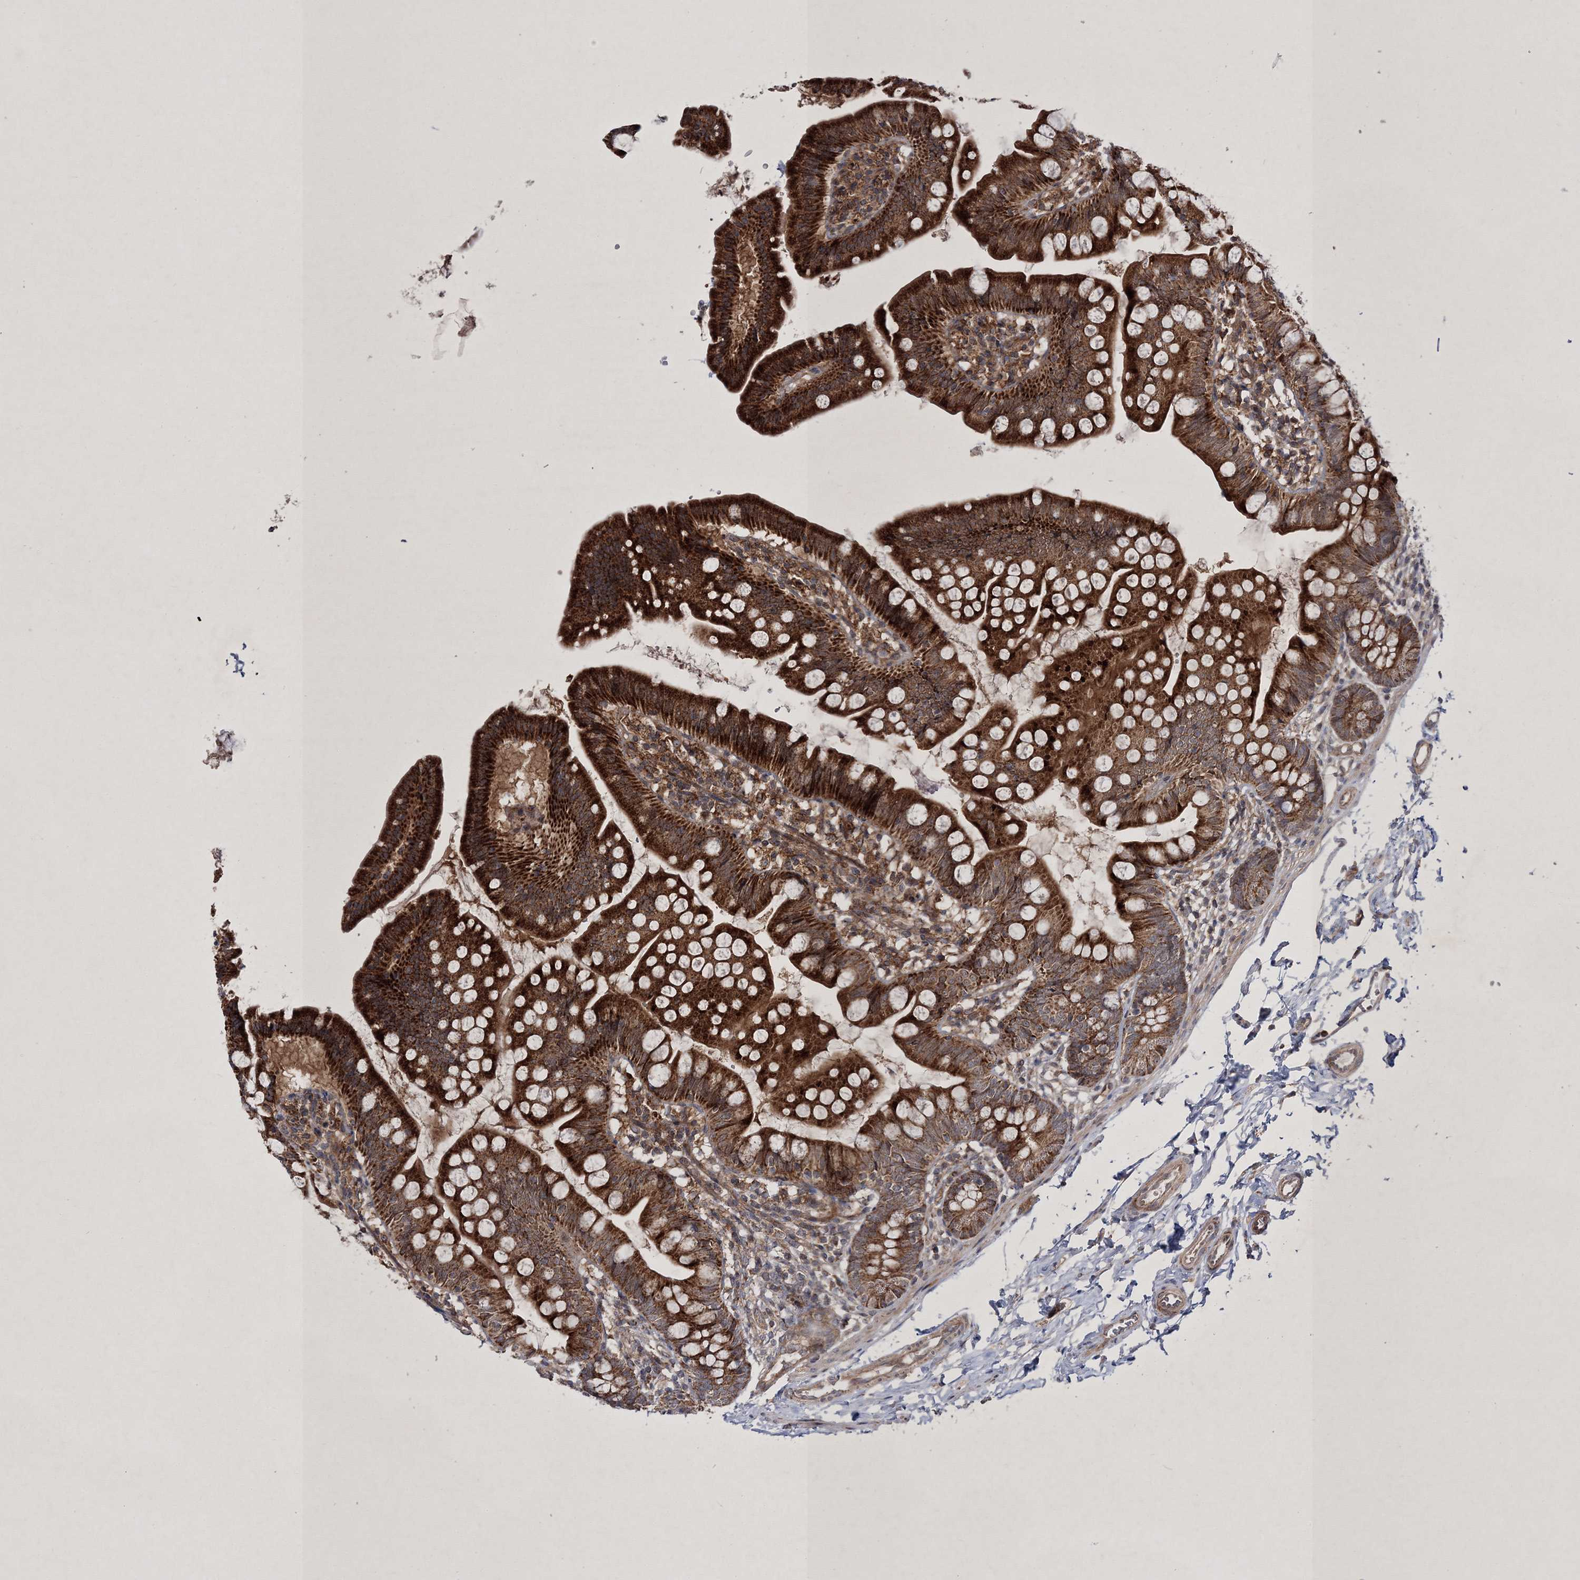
{"staining": {"intensity": "strong", "quantity": ">75%", "location": "cytoplasmic/membranous"}, "tissue": "small intestine", "cell_type": "Glandular cells", "image_type": "normal", "snomed": [{"axis": "morphology", "description": "Normal tissue, NOS"}, {"axis": "topography", "description": "Small intestine"}], "caption": "Protein staining exhibits strong cytoplasmic/membranous staining in about >75% of glandular cells in normal small intestine.", "gene": "SCRN3", "patient": {"sex": "male", "age": 7}}